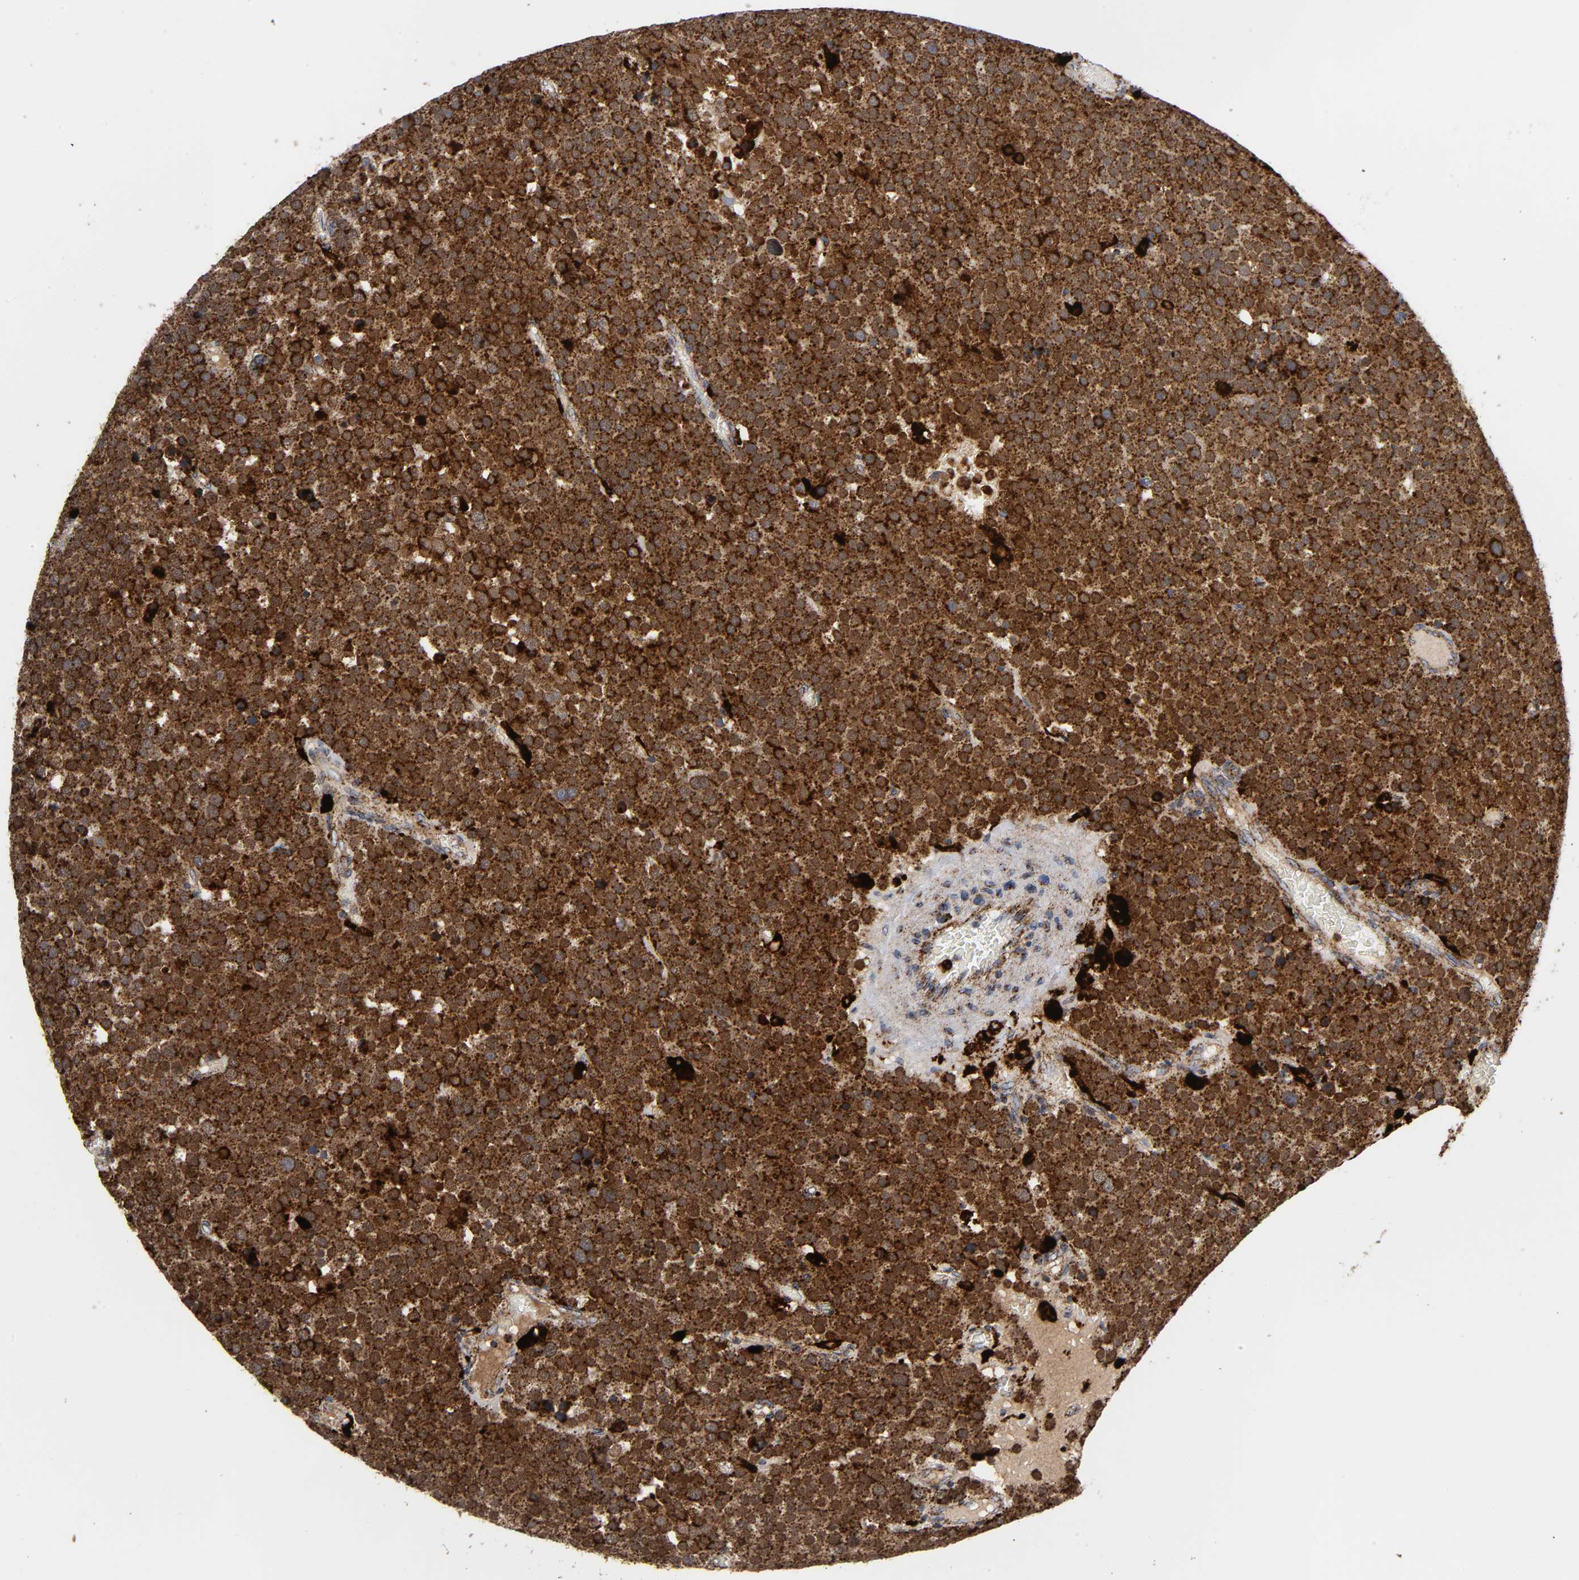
{"staining": {"intensity": "strong", "quantity": ">75%", "location": "cytoplasmic/membranous"}, "tissue": "testis cancer", "cell_type": "Tumor cells", "image_type": "cancer", "snomed": [{"axis": "morphology", "description": "Seminoma, NOS"}, {"axis": "topography", "description": "Testis"}], "caption": "The image shows staining of testis cancer (seminoma), revealing strong cytoplasmic/membranous protein expression (brown color) within tumor cells.", "gene": "PSAP", "patient": {"sex": "male", "age": 71}}